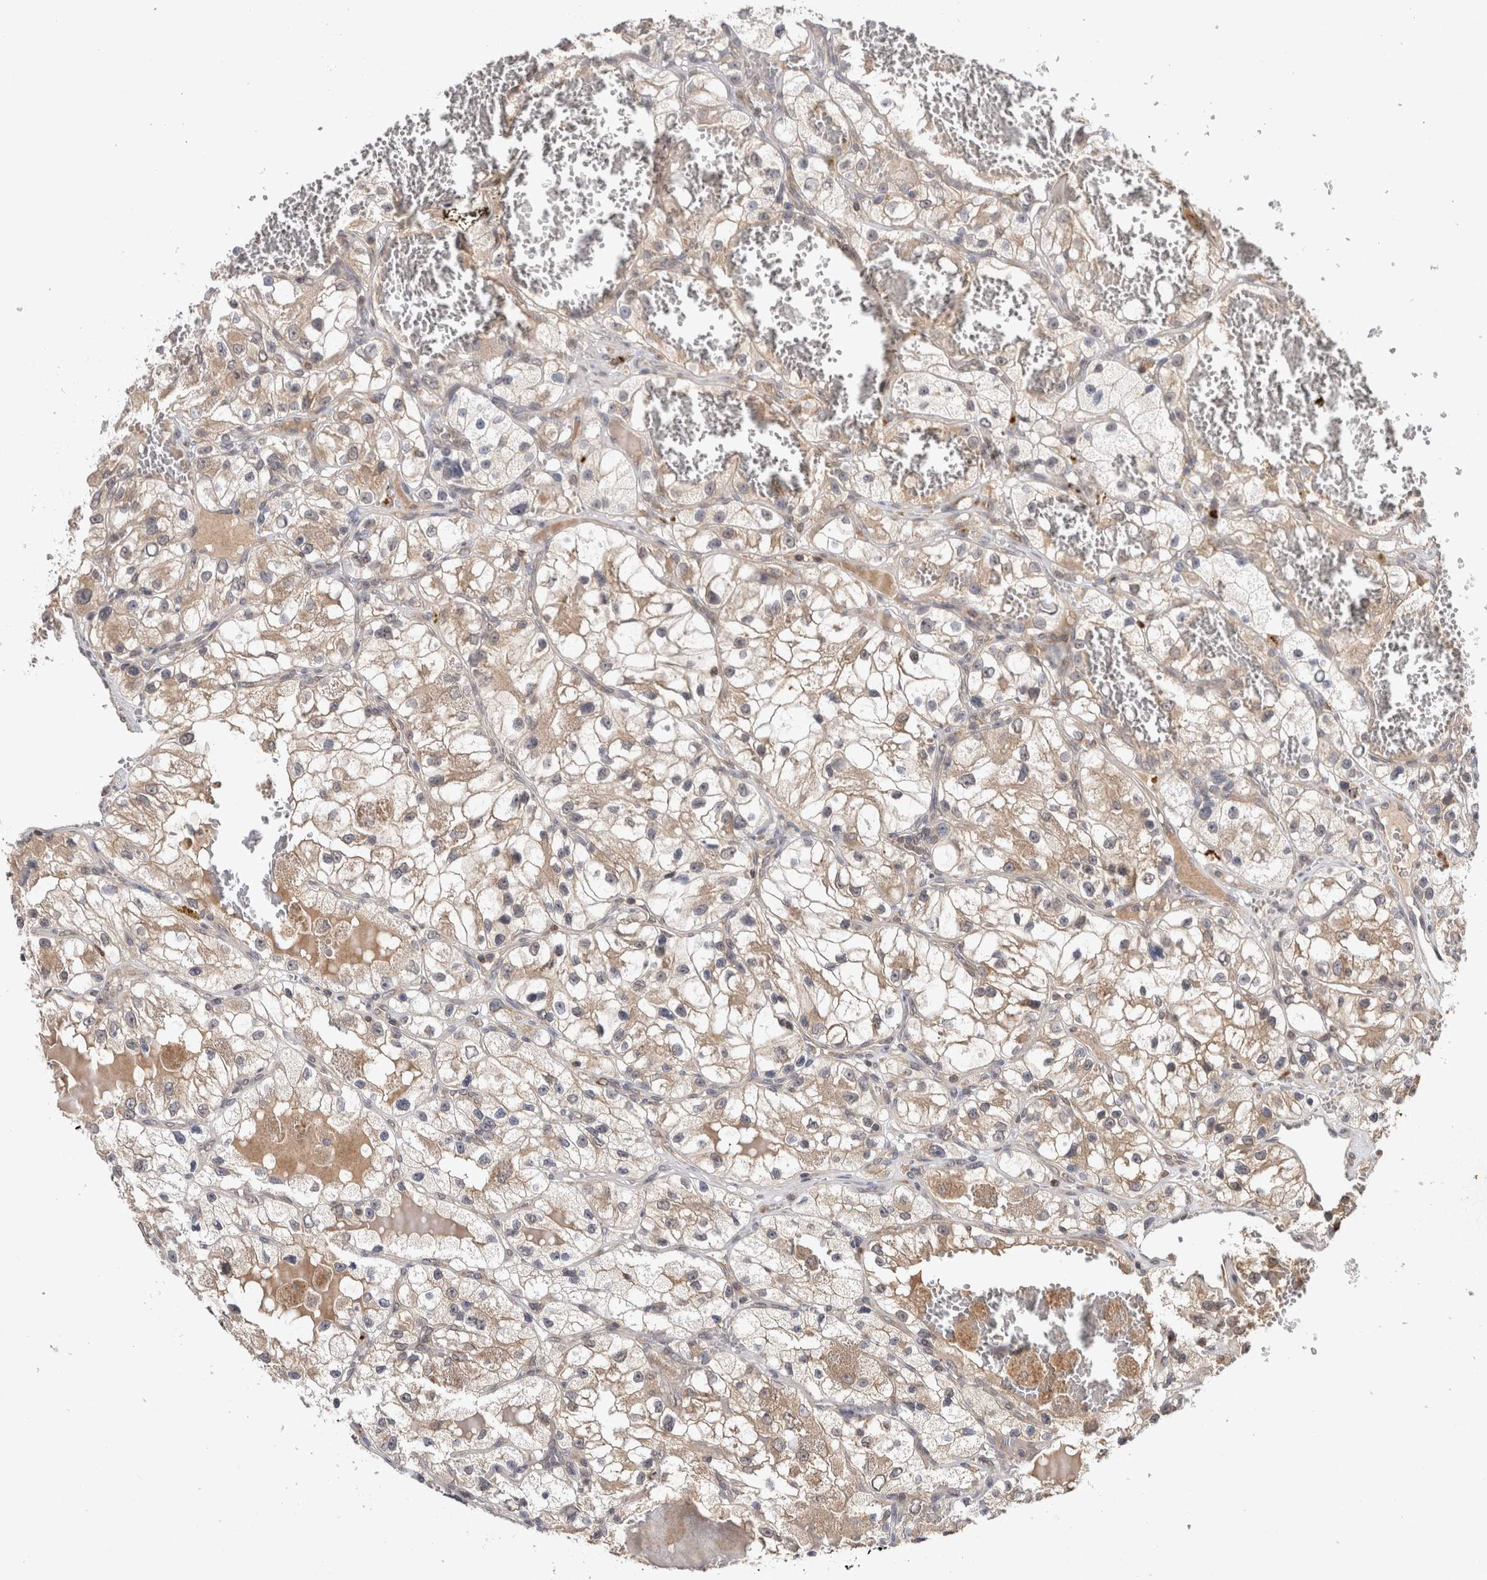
{"staining": {"intensity": "weak", "quantity": ">75%", "location": "cytoplasmic/membranous"}, "tissue": "renal cancer", "cell_type": "Tumor cells", "image_type": "cancer", "snomed": [{"axis": "morphology", "description": "Adenocarcinoma, NOS"}, {"axis": "topography", "description": "Kidney"}], "caption": "Adenocarcinoma (renal) stained with DAB (3,3'-diaminobenzidine) immunohistochemistry (IHC) exhibits low levels of weak cytoplasmic/membranous positivity in approximately >75% of tumor cells.", "gene": "HMOX2", "patient": {"sex": "female", "age": 57}}